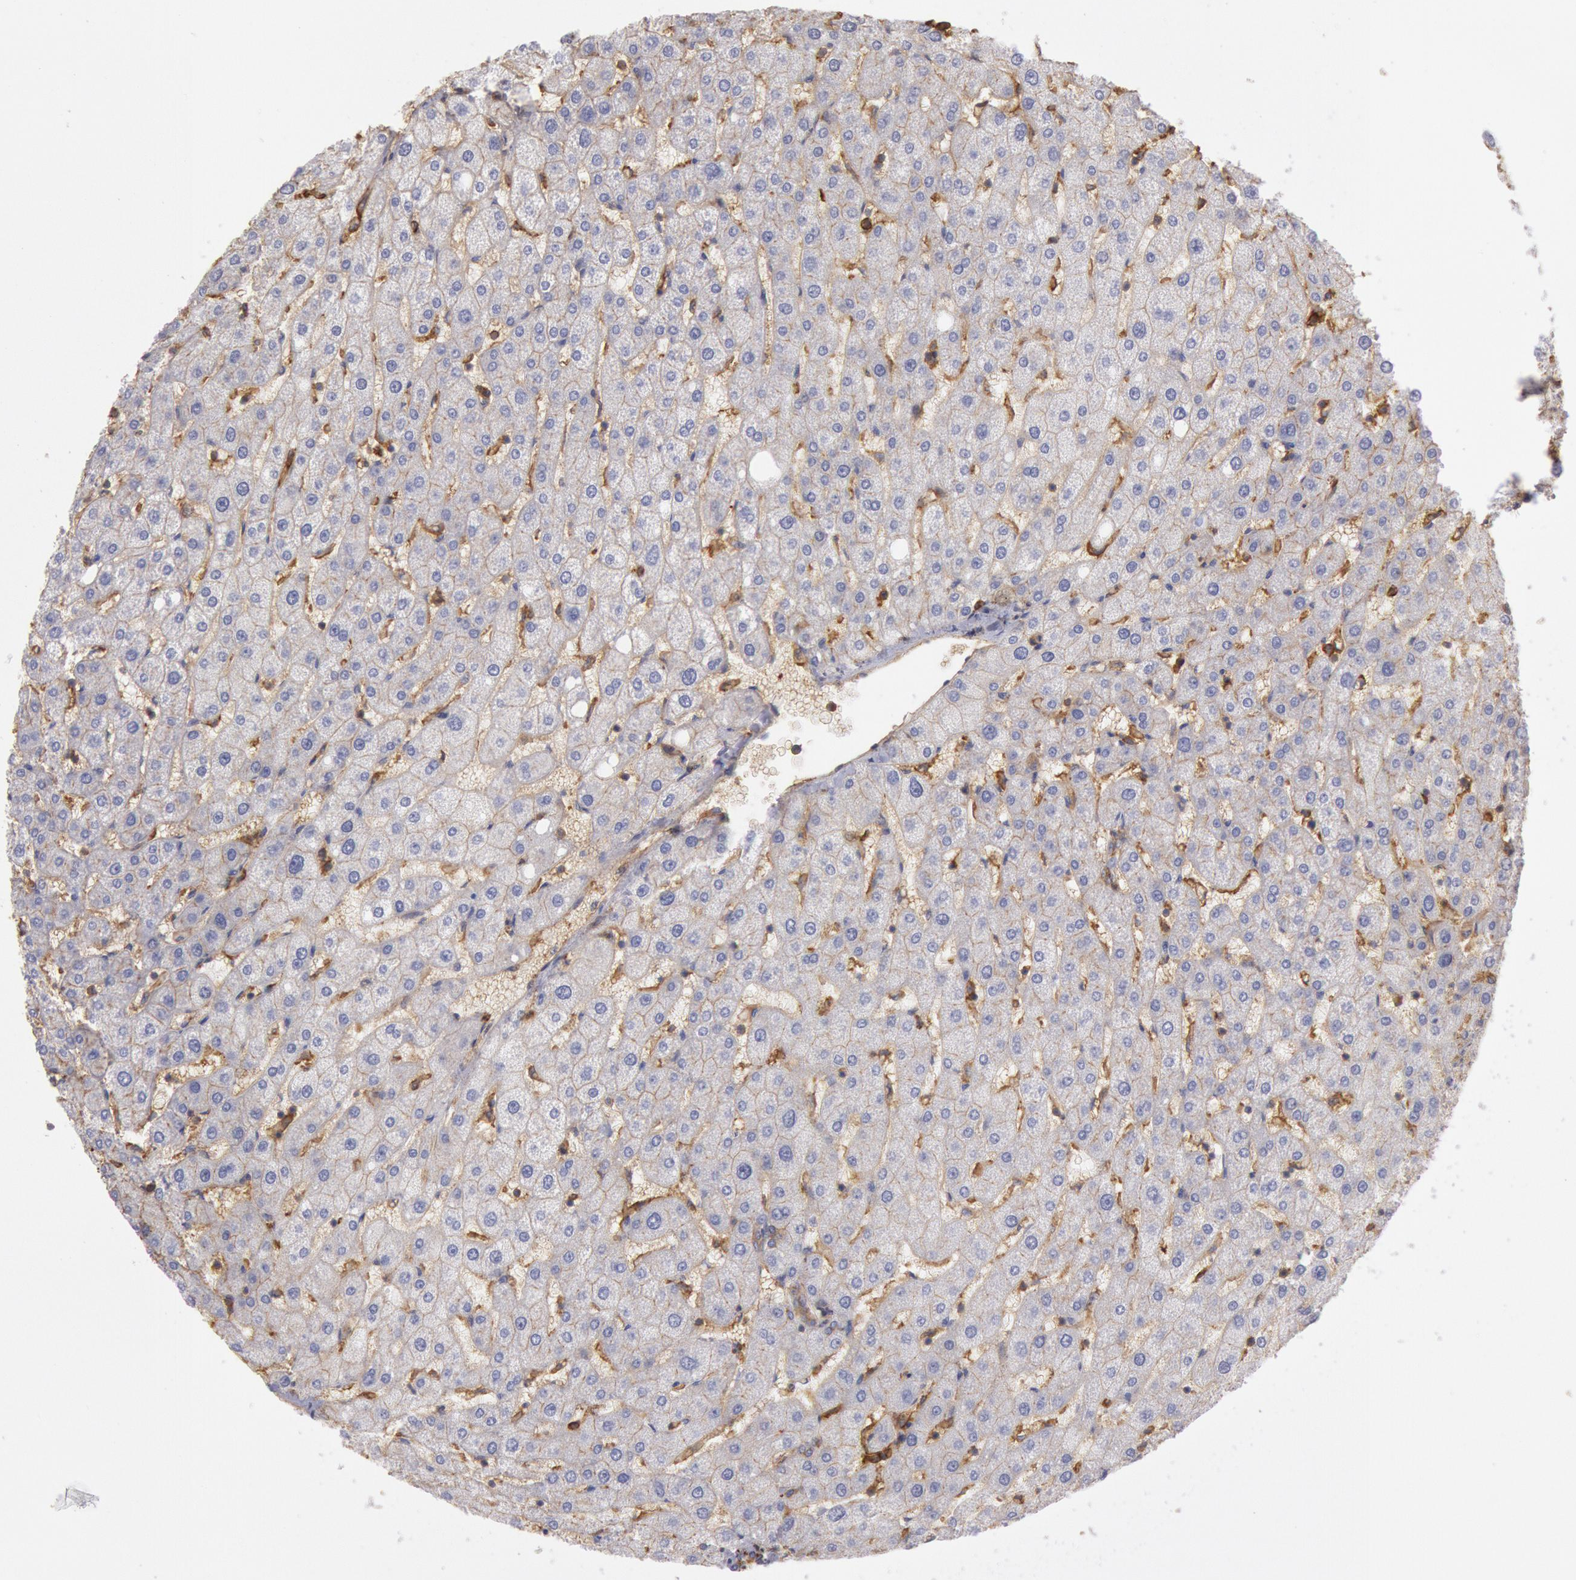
{"staining": {"intensity": "negative", "quantity": "none", "location": "none"}, "tissue": "liver", "cell_type": "Cholangiocytes", "image_type": "normal", "snomed": [{"axis": "morphology", "description": "Normal tissue, NOS"}, {"axis": "topography", "description": "Liver"}], "caption": "Immunohistochemistry of benign liver demonstrates no expression in cholangiocytes. (DAB immunohistochemistry (IHC) with hematoxylin counter stain).", "gene": "SNAP23", "patient": {"sex": "male", "age": 67}}